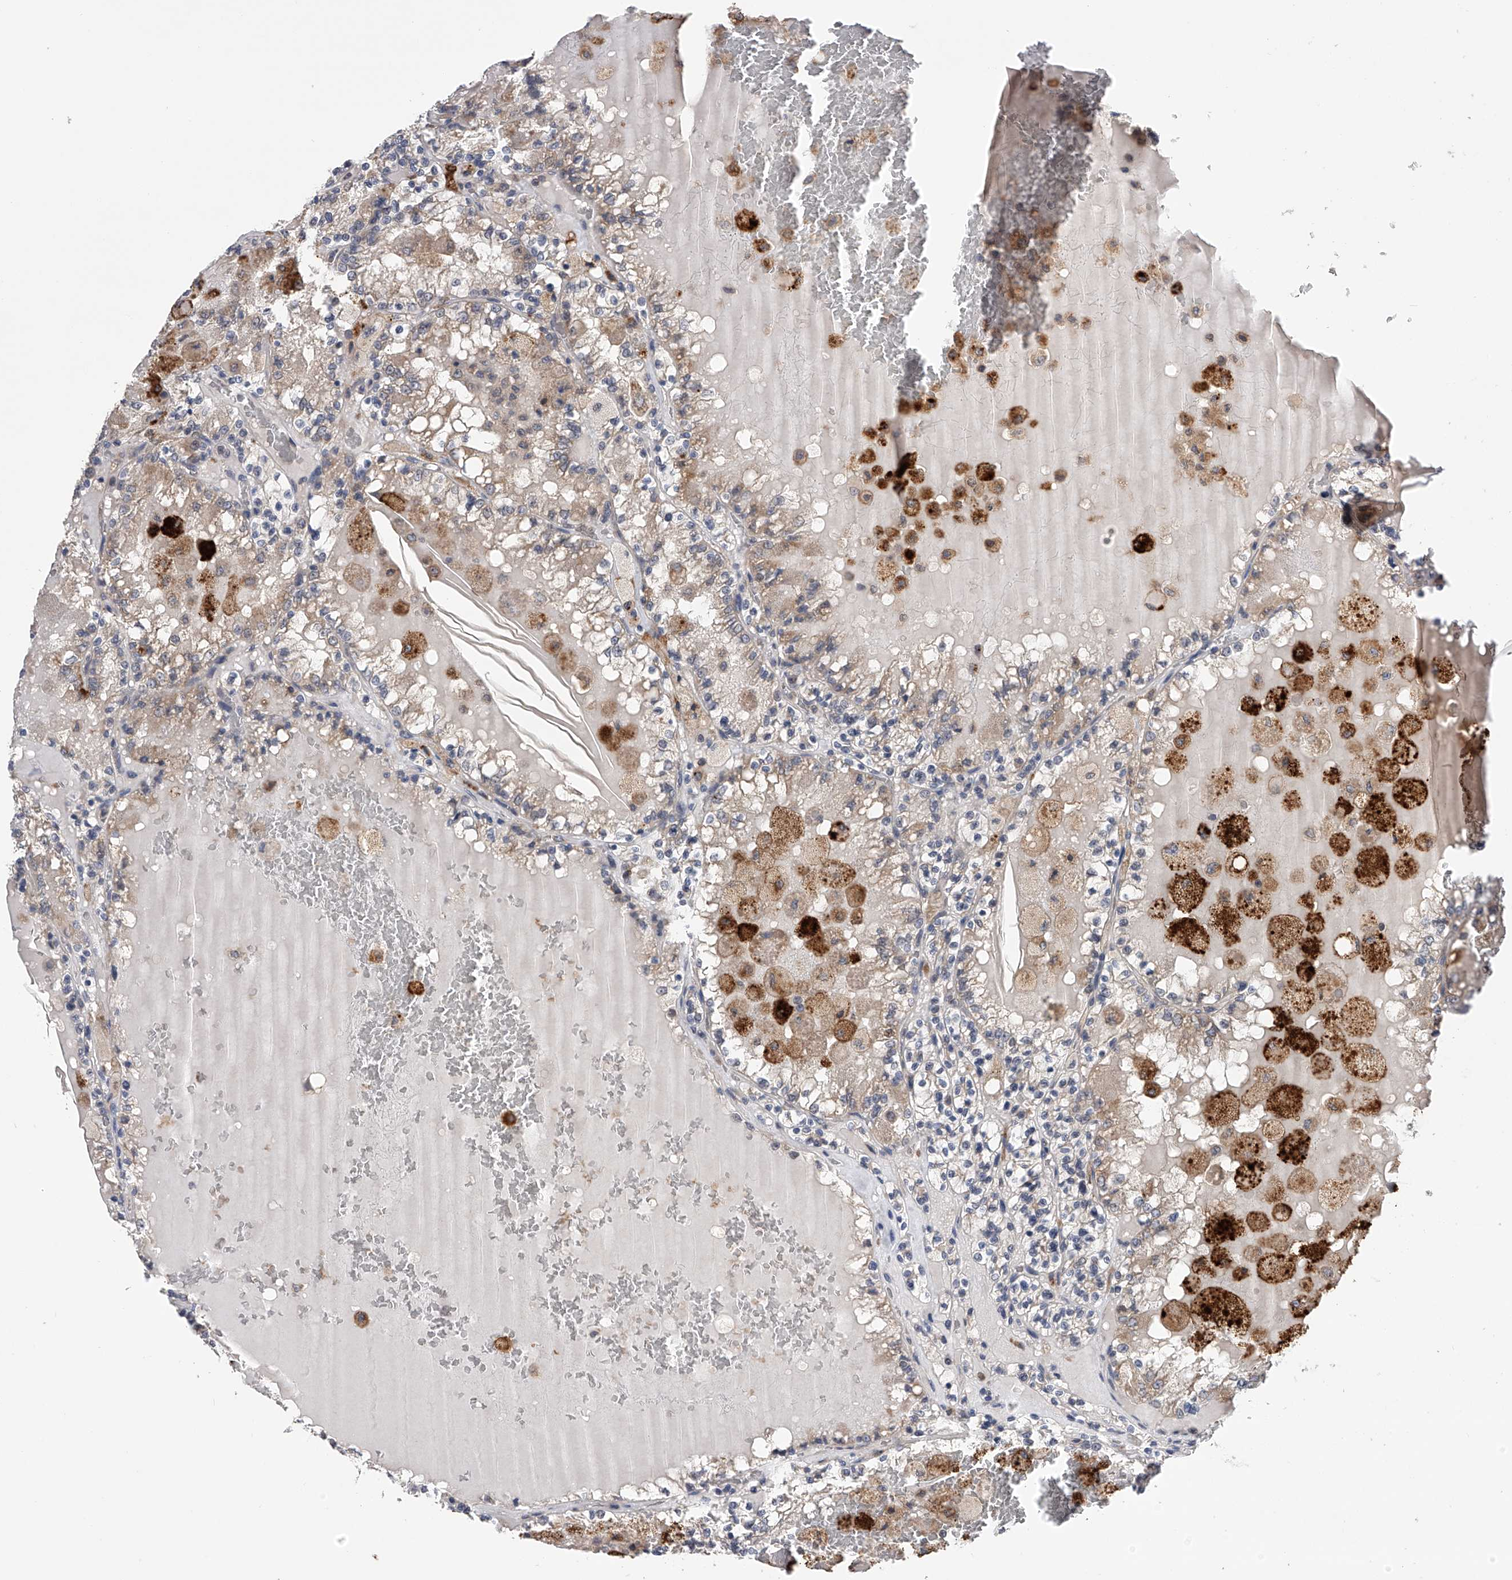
{"staining": {"intensity": "weak", "quantity": "<25%", "location": "cytoplasmic/membranous"}, "tissue": "renal cancer", "cell_type": "Tumor cells", "image_type": "cancer", "snomed": [{"axis": "morphology", "description": "Adenocarcinoma, NOS"}, {"axis": "topography", "description": "Kidney"}], "caption": "A high-resolution image shows IHC staining of renal cancer (adenocarcinoma), which shows no significant expression in tumor cells.", "gene": "SPOCK1", "patient": {"sex": "female", "age": 56}}